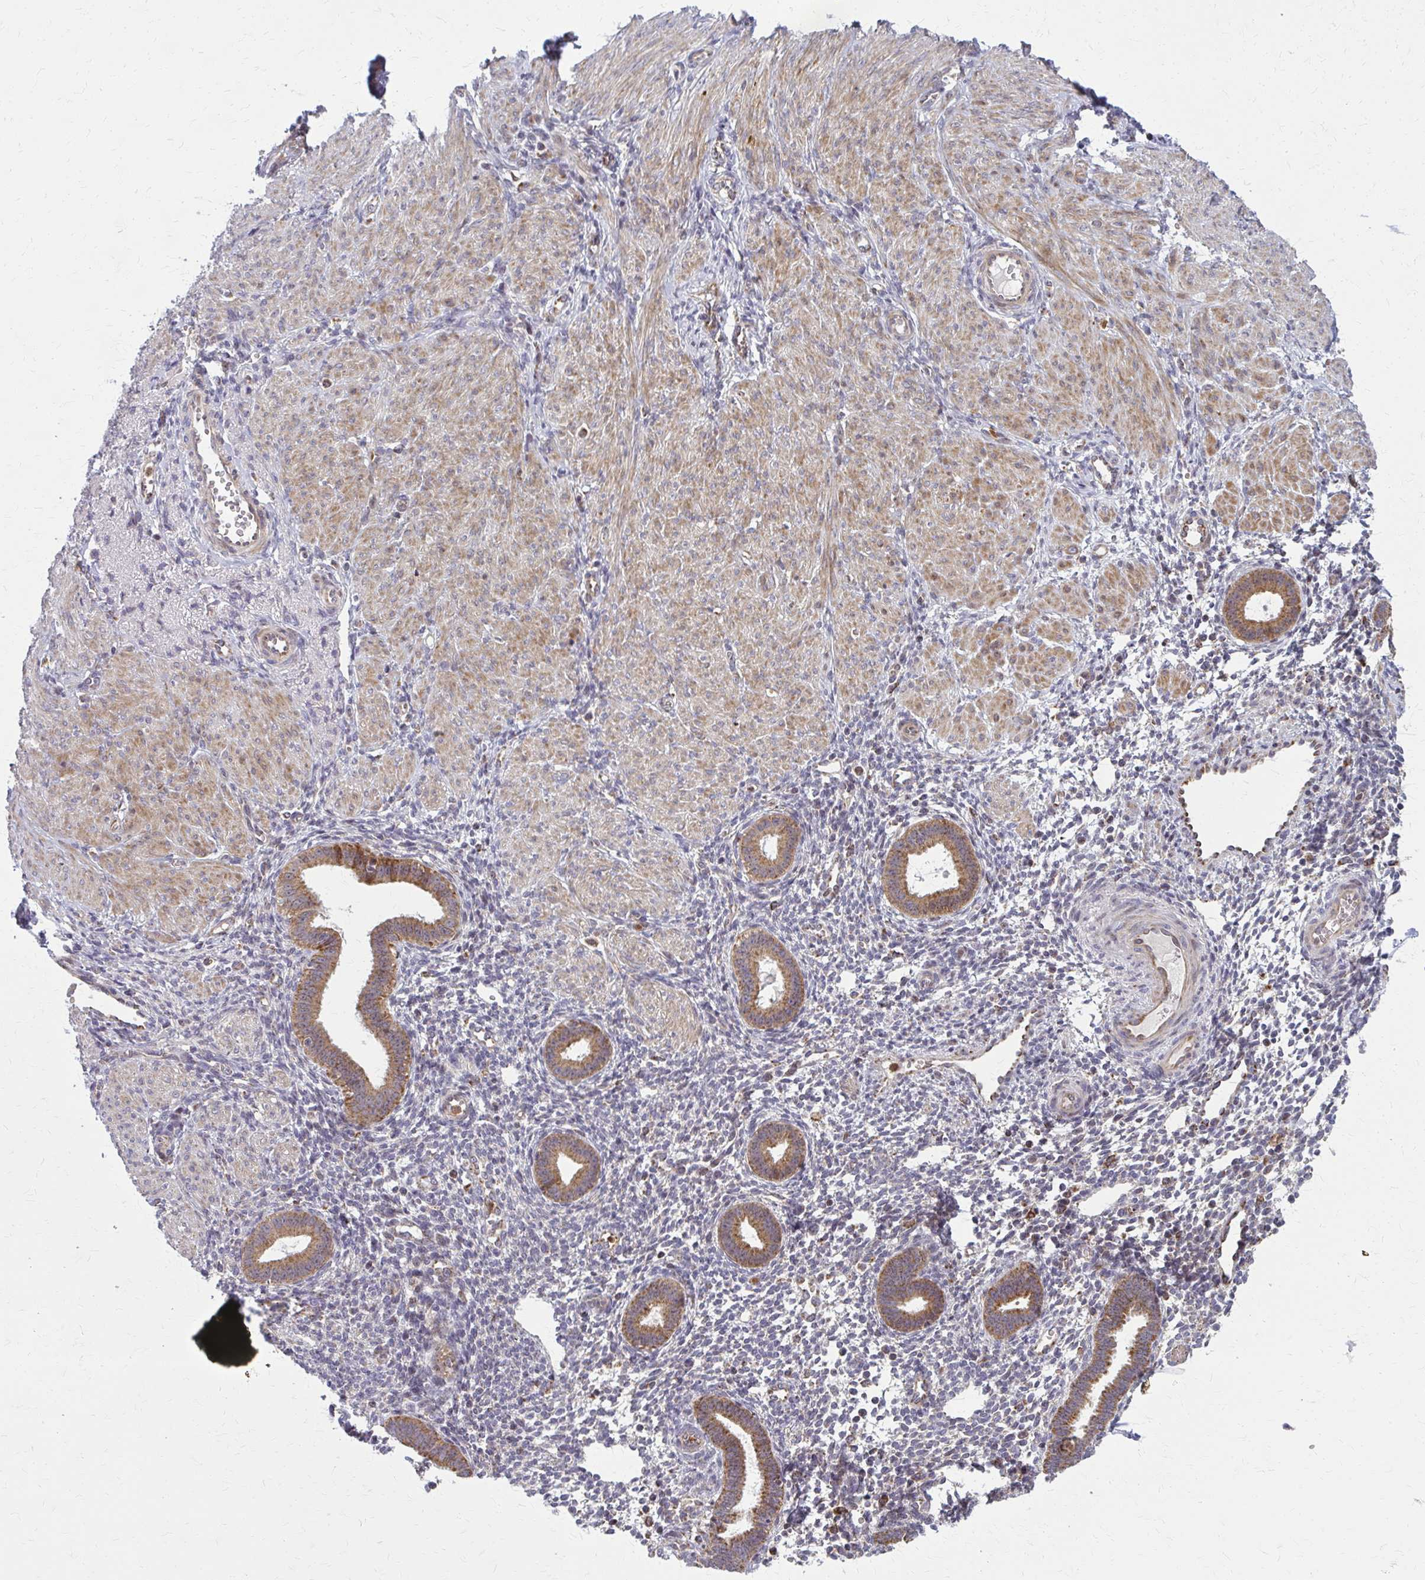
{"staining": {"intensity": "weak", "quantity": "<25%", "location": "cytoplasmic/membranous"}, "tissue": "endometrium", "cell_type": "Cells in endometrial stroma", "image_type": "normal", "snomed": [{"axis": "morphology", "description": "Normal tissue, NOS"}, {"axis": "topography", "description": "Endometrium"}], "caption": "This is a photomicrograph of immunohistochemistry (IHC) staining of normal endometrium, which shows no positivity in cells in endometrial stroma.", "gene": "MCCC1", "patient": {"sex": "female", "age": 36}}